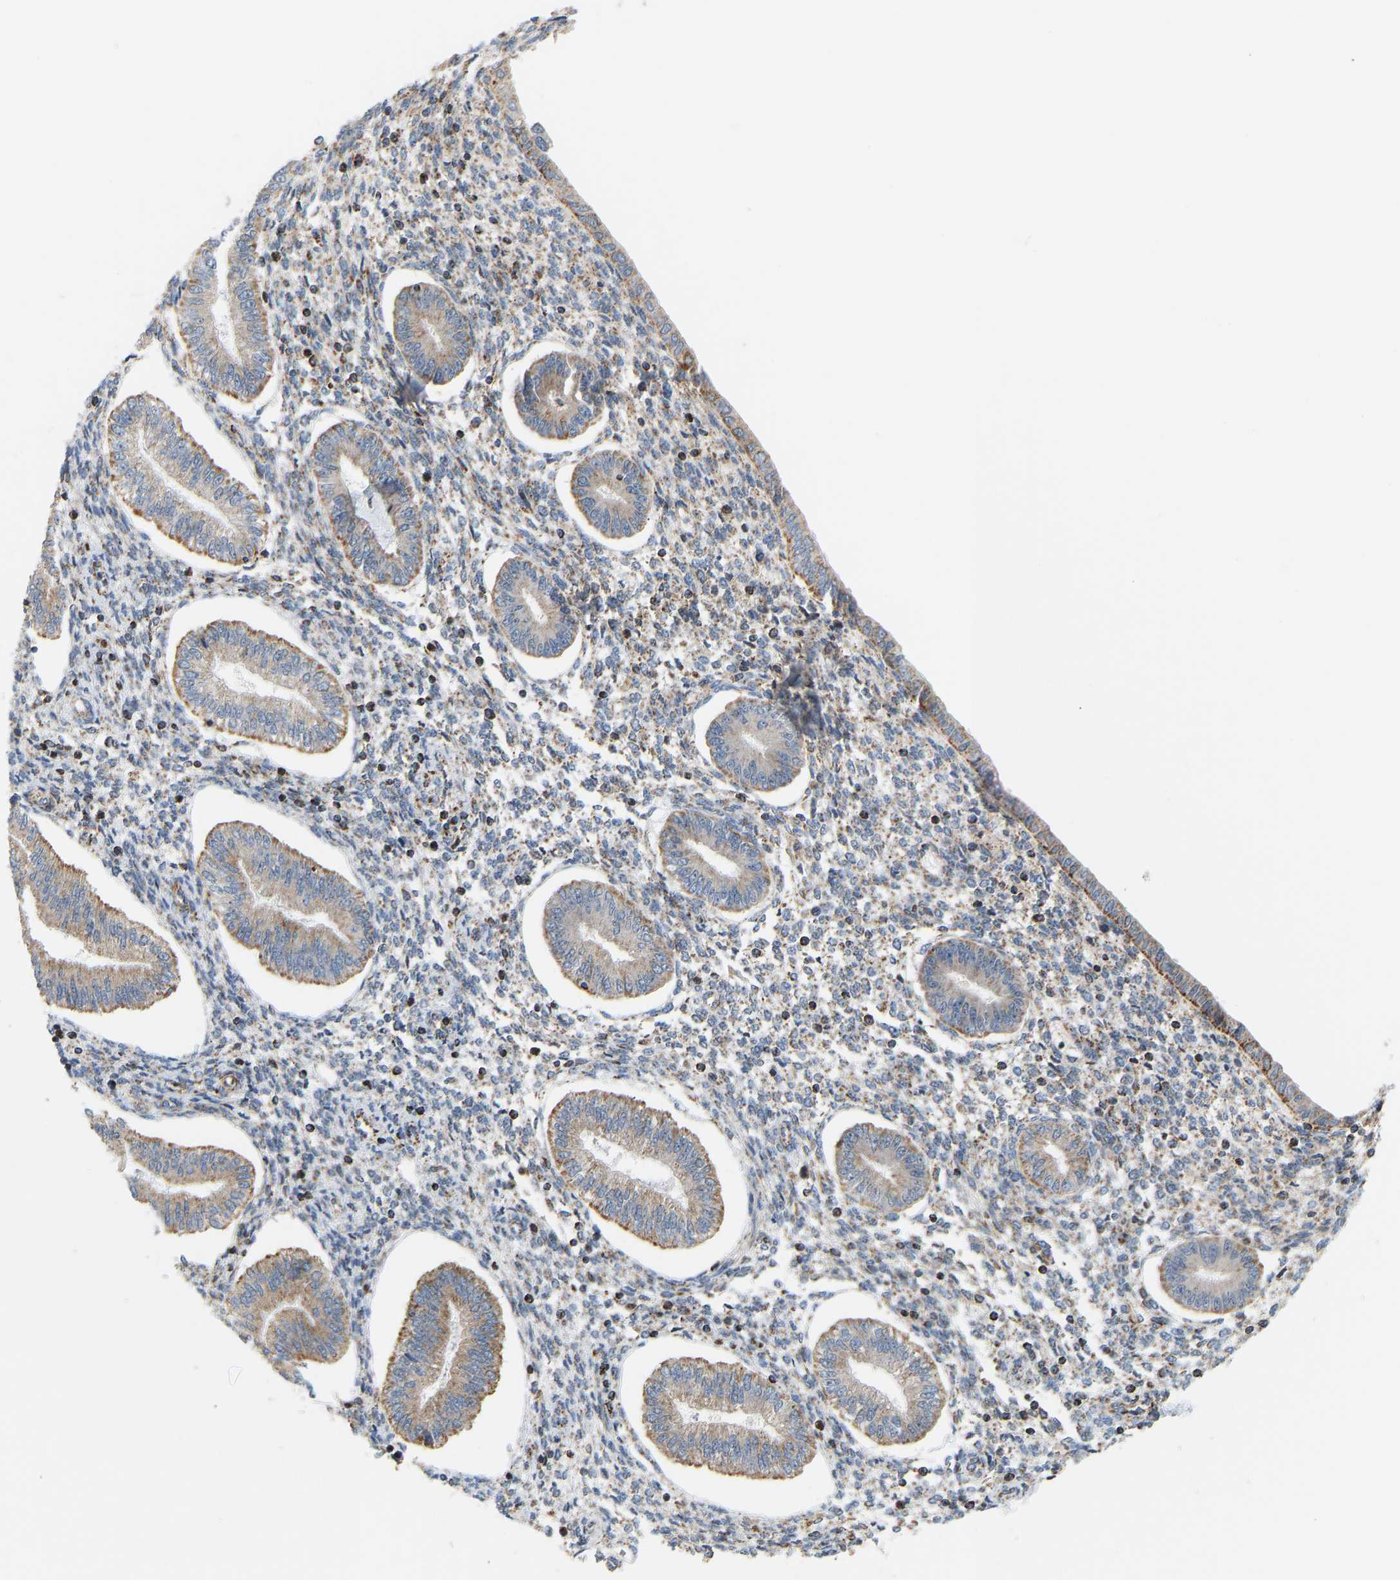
{"staining": {"intensity": "moderate", "quantity": "25%-75%", "location": "cytoplasmic/membranous"}, "tissue": "endometrium", "cell_type": "Cells in endometrial stroma", "image_type": "normal", "snomed": [{"axis": "morphology", "description": "Normal tissue, NOS"}, {"axis": "topography", "description": "Endometrium"}], "caption": "Immunohistochemistry image of unremarkable endometrium: human endometrium stained using immunohistochemistry (IHC) shows medium levels of moderate protein expression localized specifically in the cytoplasmic/membranous of cells in endometrial stroma, appearing as a cytoplasmic/membranous brown color.", "gene": "GPSM2", "patient": {"sex": "female", "age": 50}}